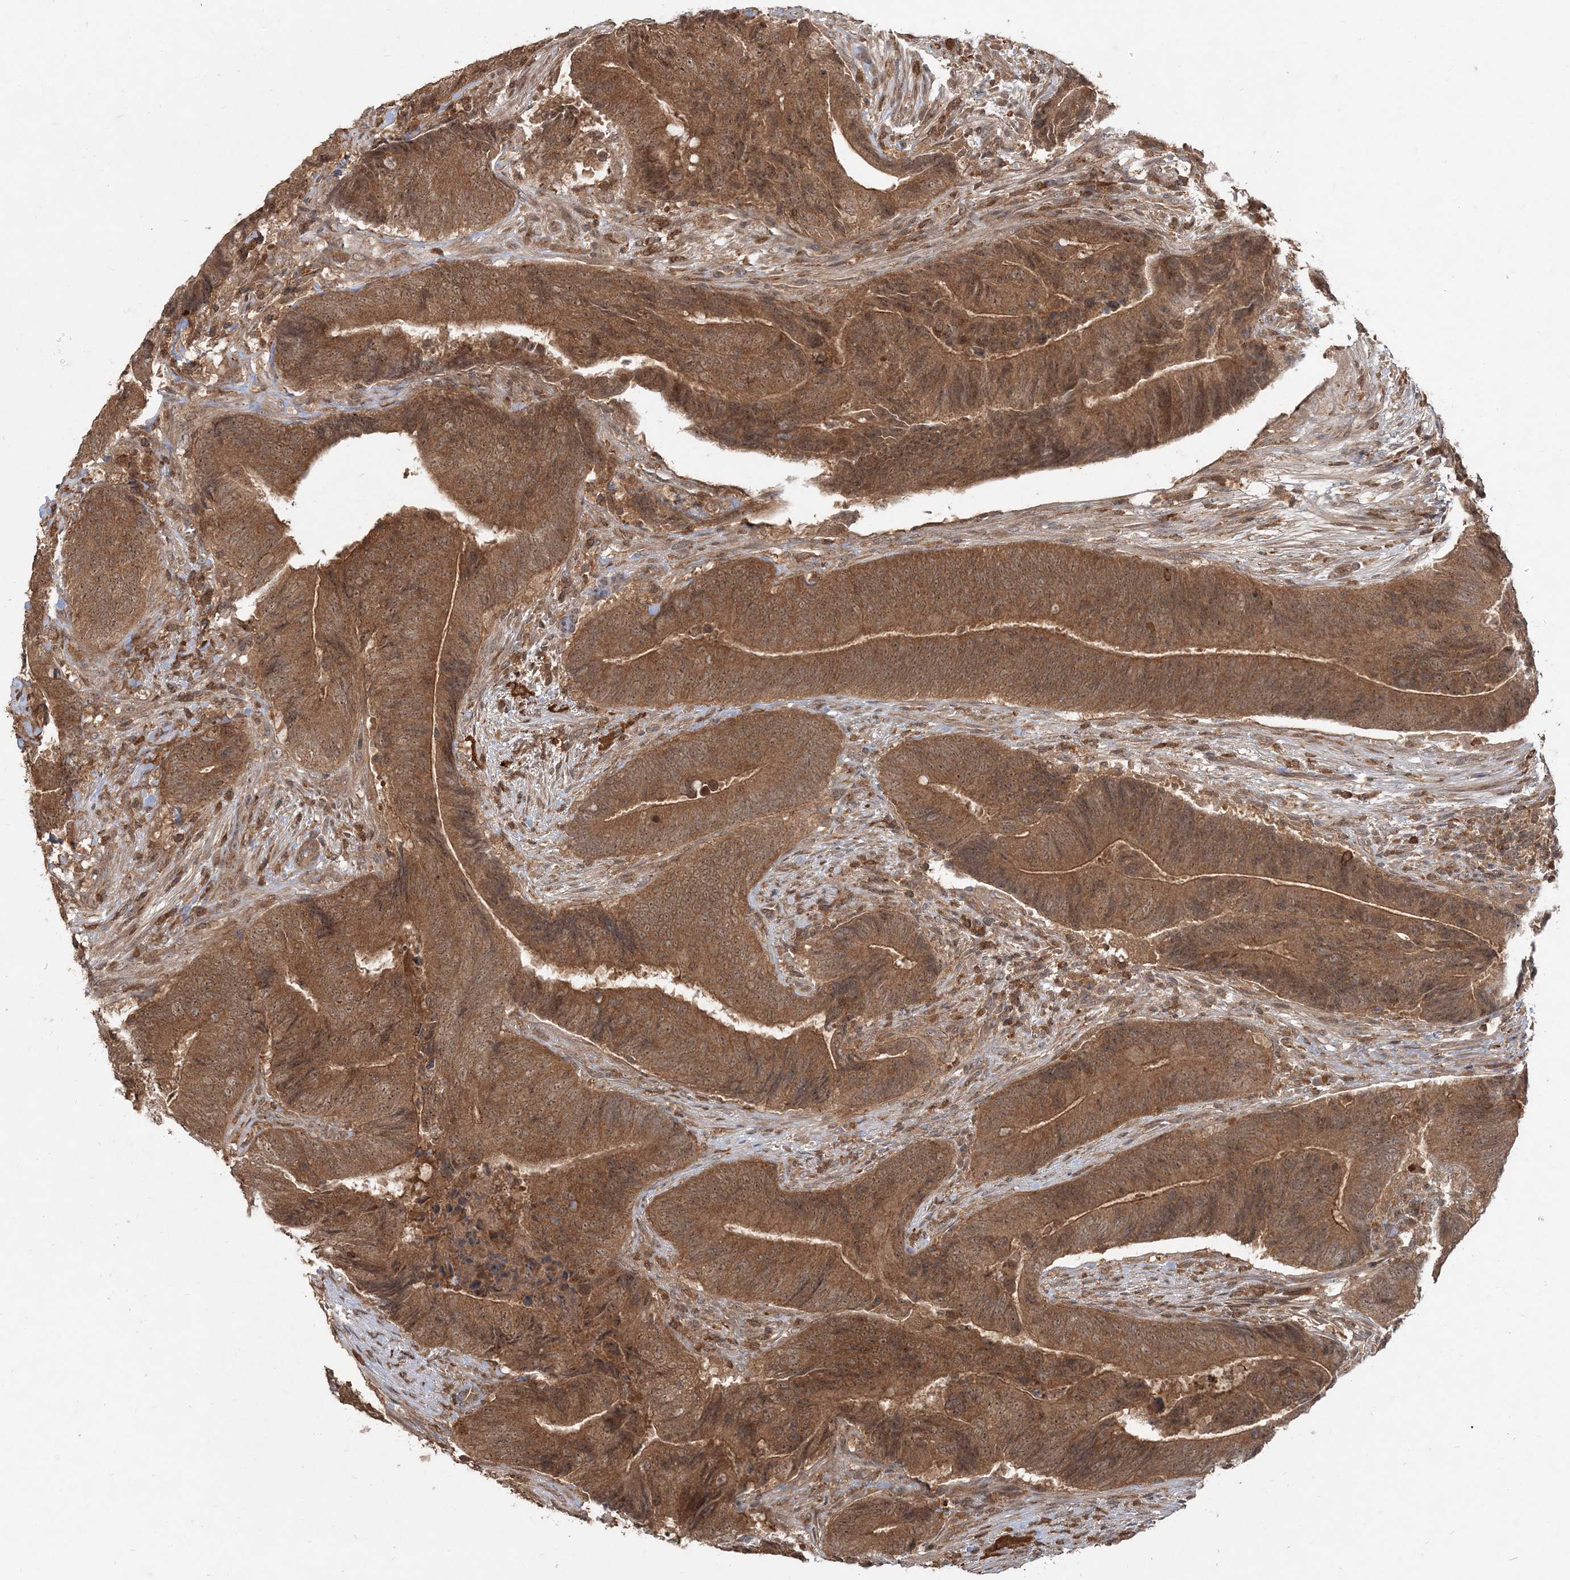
{"staining": {"intensity": "moderate", "quantity": ">75%", "location": "cytoplasmic/membranous,nuclear"}, "tissue": "colorectal cancer", "cell_type": "Tumor cells", "image_type": "cancer", "snomed": [{"axis": "morphology", "description": "Normal tissue, NOS"}, {"axis": "morphology", "description": "Adenocarcinoma, NOS"}, {"axis": "topography", "description": "Colon"}], "caption": "IHC of human colorectal adenocarcinoma demonstrates medium levels of moderate cytoplasmic/membranous and nuclear positivity in approximately >75% of tumor cells. The staining was performed using DAB, with brown indicating positive protein expression. Nuclei are stained blue with hematoxylin.", "gene": "CAB39", "patient": {"sex": "male", "age": 56}}